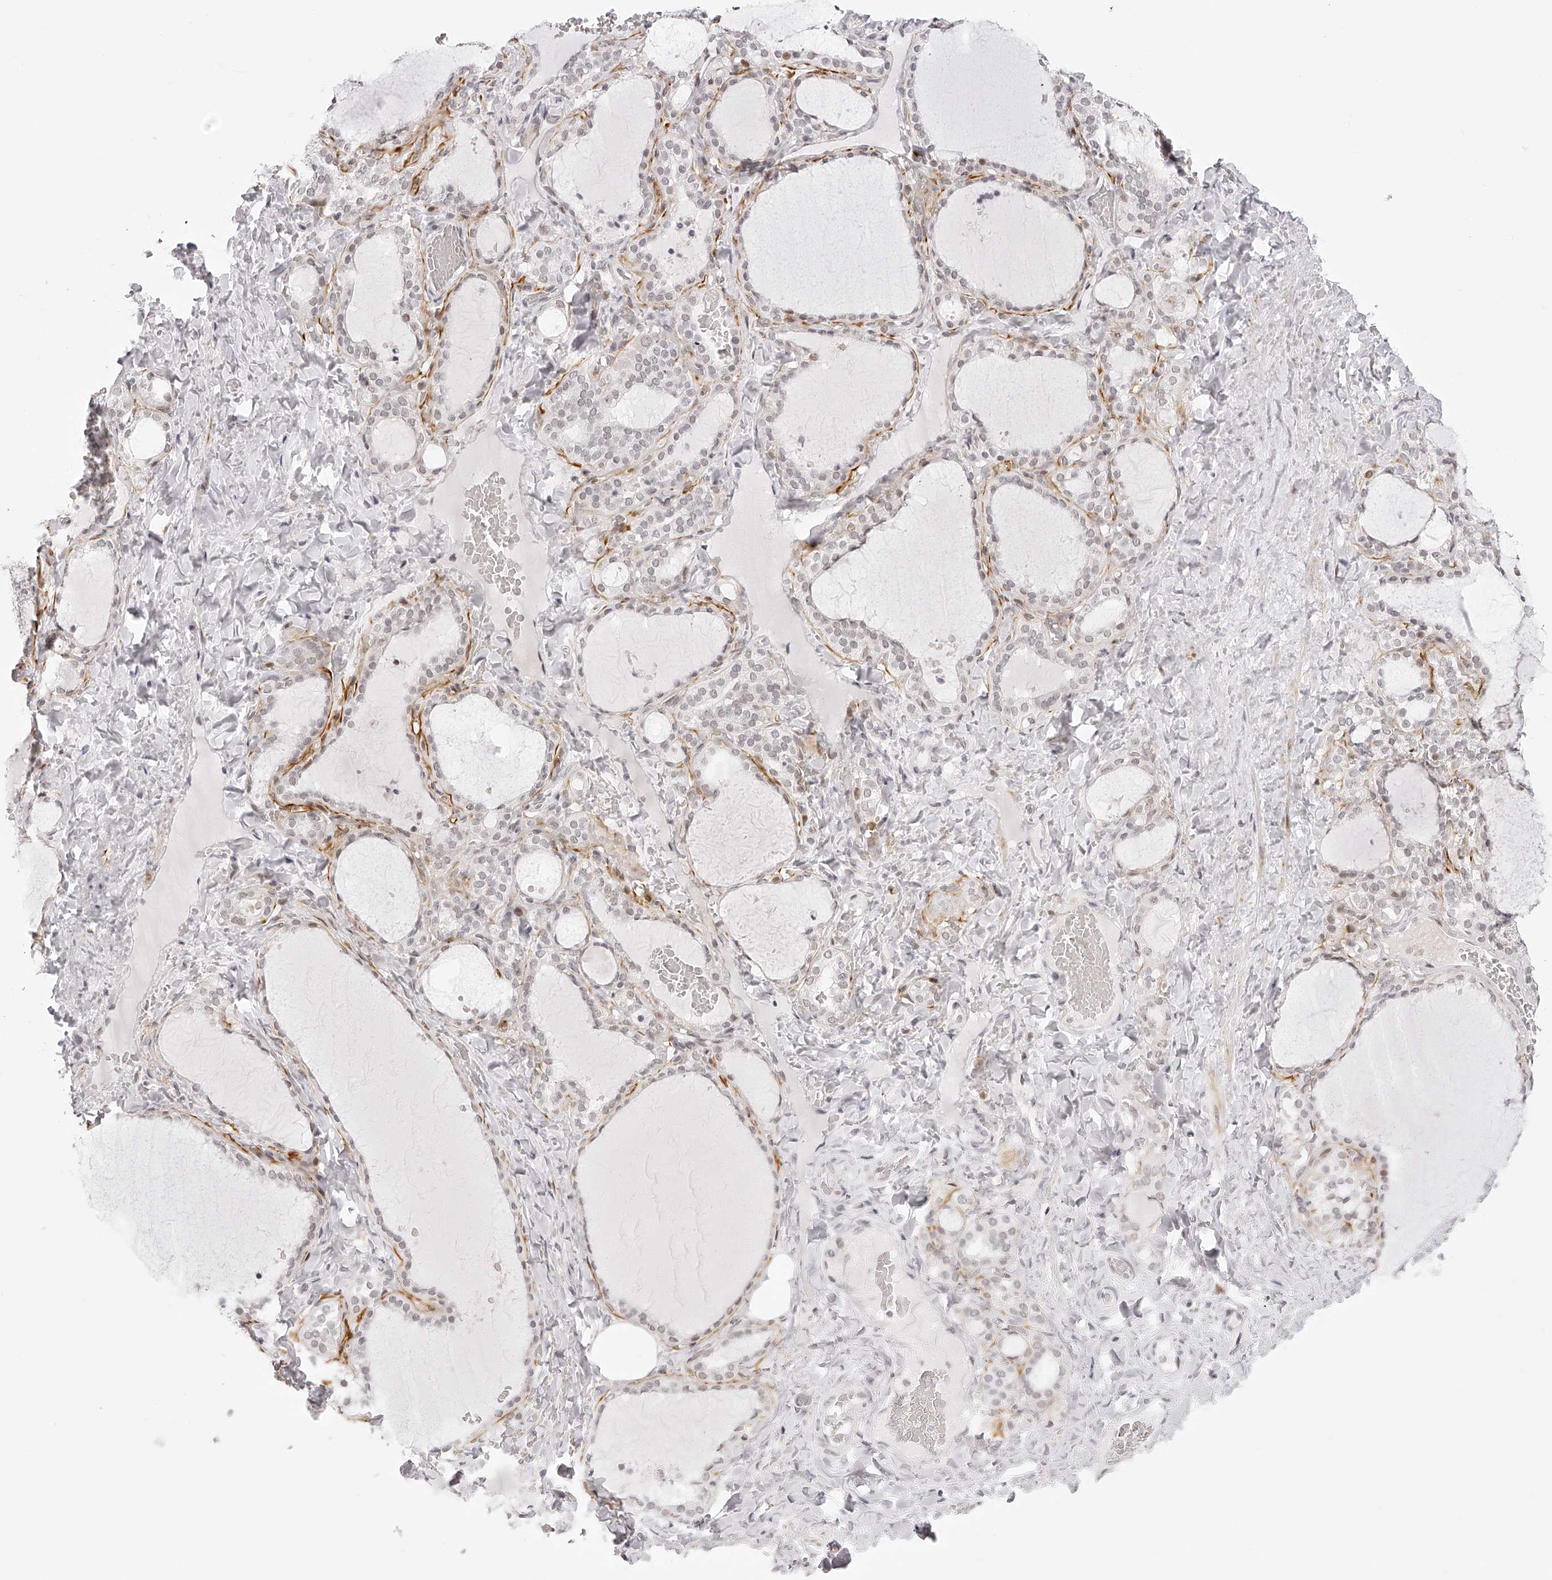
{"staining": {"intensity": "moderate", "quantity": "<25%", "location": "nuclear"}, "tissue": "thyroid gland", "cell_type": "Glandular cells", "image_type": "normal", "snomed": [{"axis": "morphology", "description": "Normal tissue, NOS"}, {"axis": "topography", "description": "Thyroid gland"}], "caption": "Thyroid gland stained for a protein (brown) reveals moderate nuclear positive positivity in approximately <25% of glandular cells.", "gene": "PLEKHG1", "patient": {"sex": "female", "age": 22}}